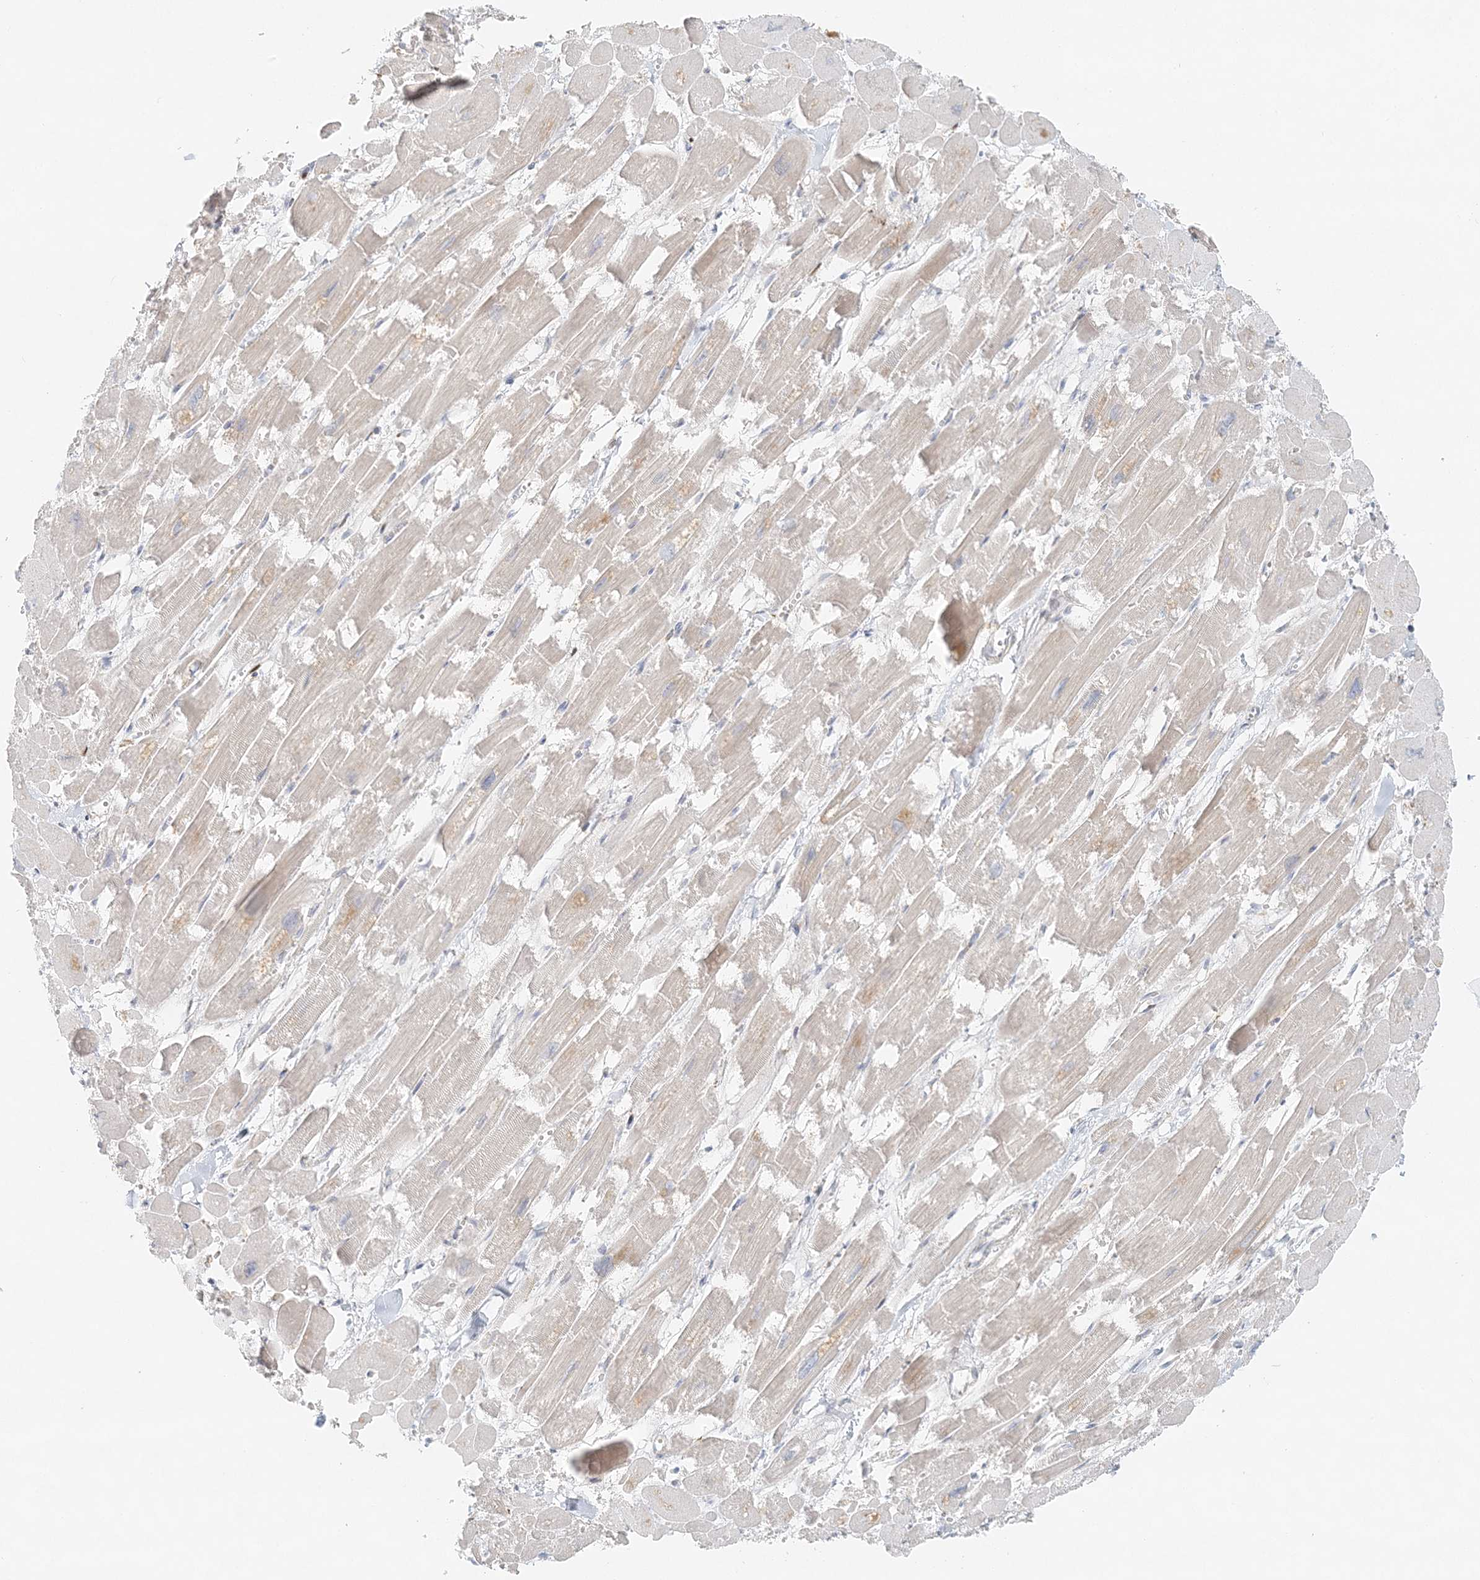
{"staining": {"intensity": "weak", "quantity": "<25%", "location": "cytoplasmic/membranous"}, "tissue": "heart muscle", "cell_type": "Cardiomyocytes", "image_type": "normal", "snomed": [{"axis": "morphology", "description": "Normal tissue, NOS"}, {"axis": "topography", "description": "Heart"}], "caption": "Immunohistochemistry of unremarkable human heart muscle exhibits no positivity in cardiomyocytes.", "gene": "STK11IP", "patient": {"sex": "male", "age": 54}}